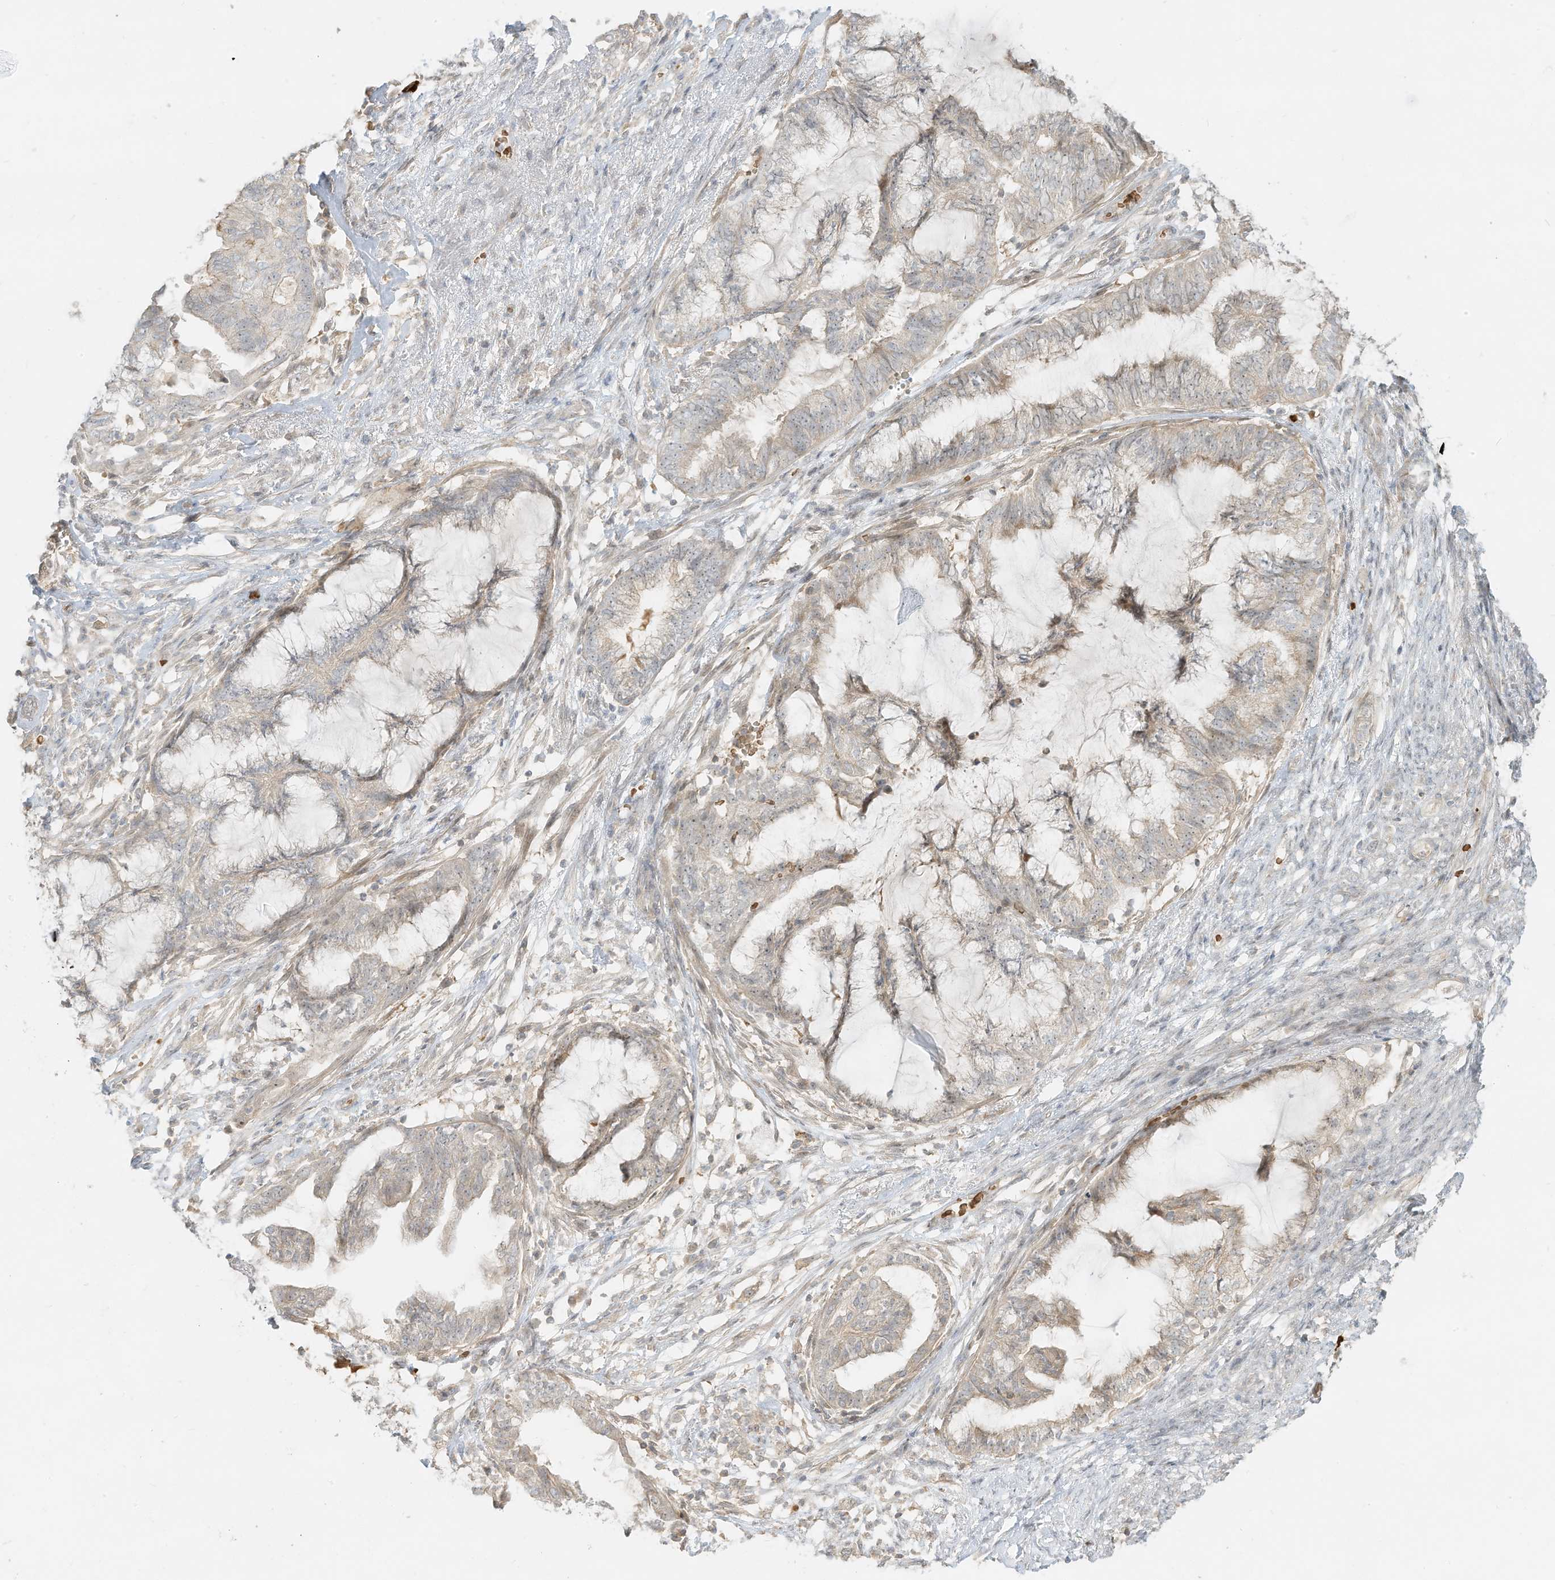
{"staining": {"intensity": "weak", "quantity": "<25%", "location": "cytoplasmic/membranous"}, "tissue": "endometrial cancer", "cell_type": "Tumor cells", "image_type": "cancer", "snomed": [{"axis": "morphology", "description": "Adenocarcinoma, NOS"}, {"axis": "topography", "description": "Endometrium"}], "caption": "Tumor cells show no significant protein staining in endometrial cancer.", "gene": "OFD1", "patient": {"sex": "female", "age": 86}}